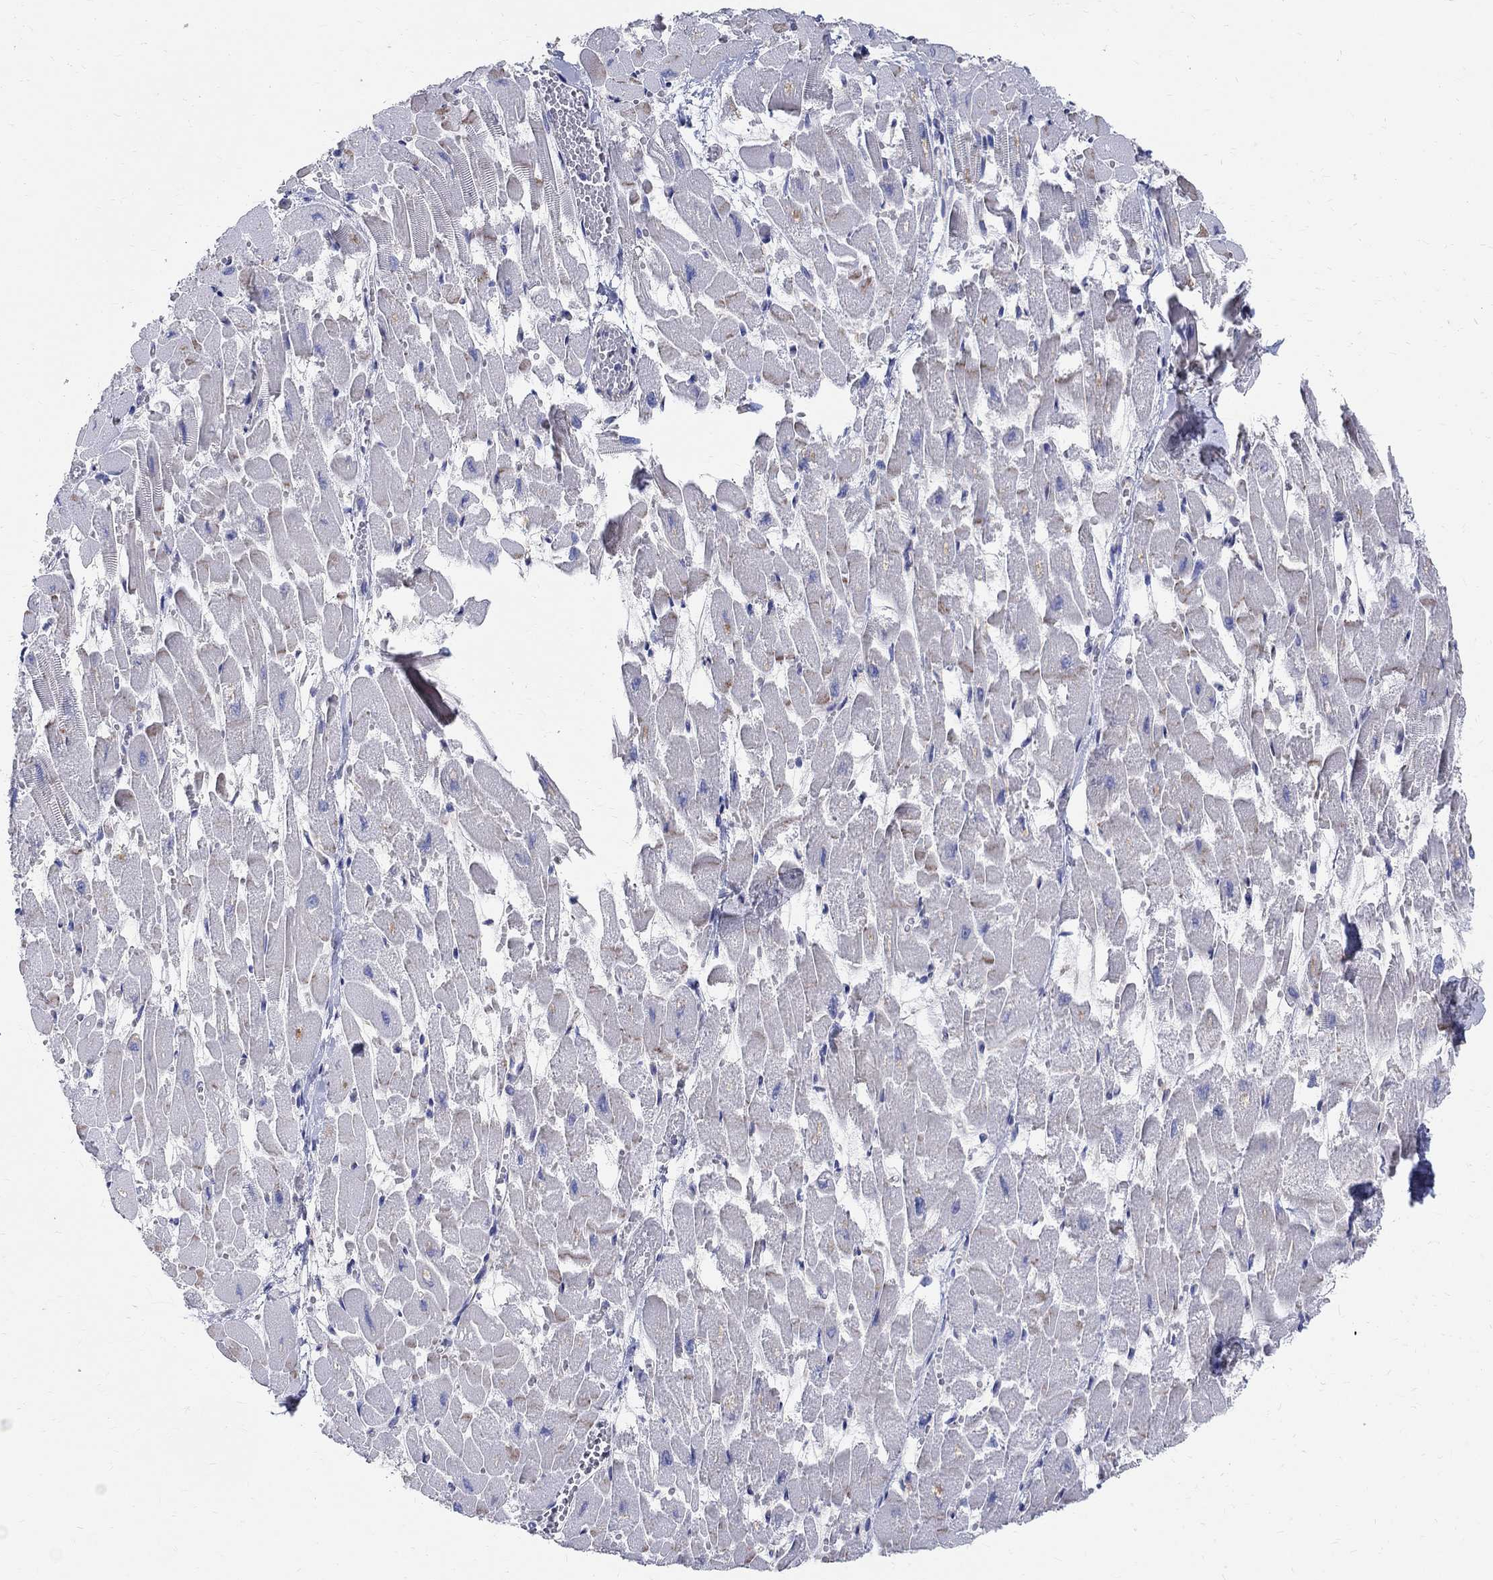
{"staining": {"intensity": "weak", "quantity": "<25%", "location": "cytoplasmic/membranous"}, "tissue": "heart muscle", "cell_type": "Cardiomyocytes", "image_type": "normal", "snomed": [{"axis": "morphology", "description": "Normal tissue, NOS"}, {"axis": "topography", "description": "Heart"}], "caption": "Immunohistochemistry of unremarkable heart muscle displays no staining in cardiomyocytes.", "gene": "SOX2", "patient": {"sex": "female", "age": 52}}